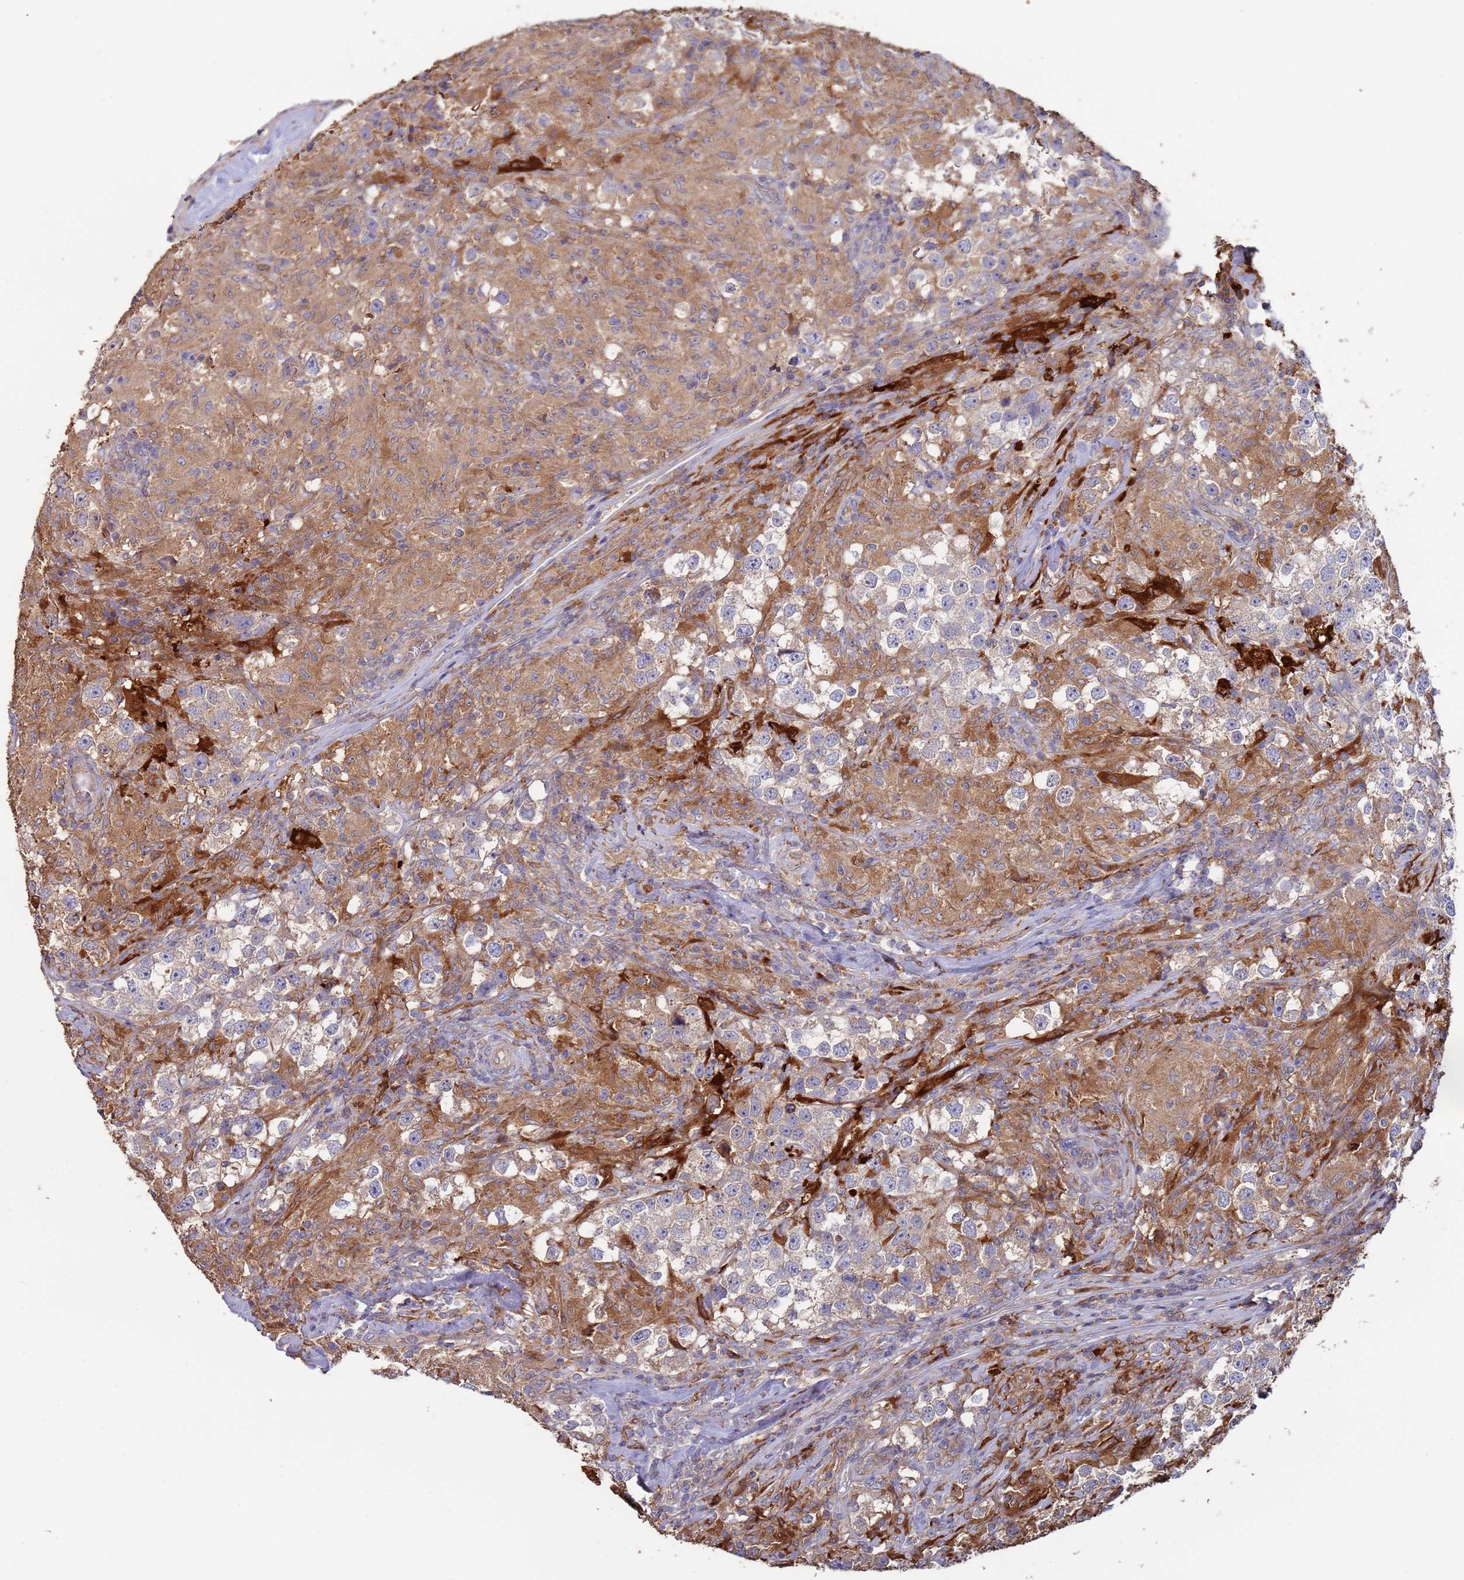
{"staining": {"intensity": "negative", "quantity": "none", "location": "none"}, "tissue": "testis cancer", "cell_type": "Tumor cells", "image_type": "cancer", "snomed": [{"axis": "morphology", "description": "Seminoma, NOS"}, {"axis": "topography", "description": "Testis"}], "caption": "This is an immunohistochemistry (IHC) photomicrograph of testis cancer. There is no staining in tumor cells.", "gene": "MALRD1", "patient": {"sex": "male", "age": 46}}